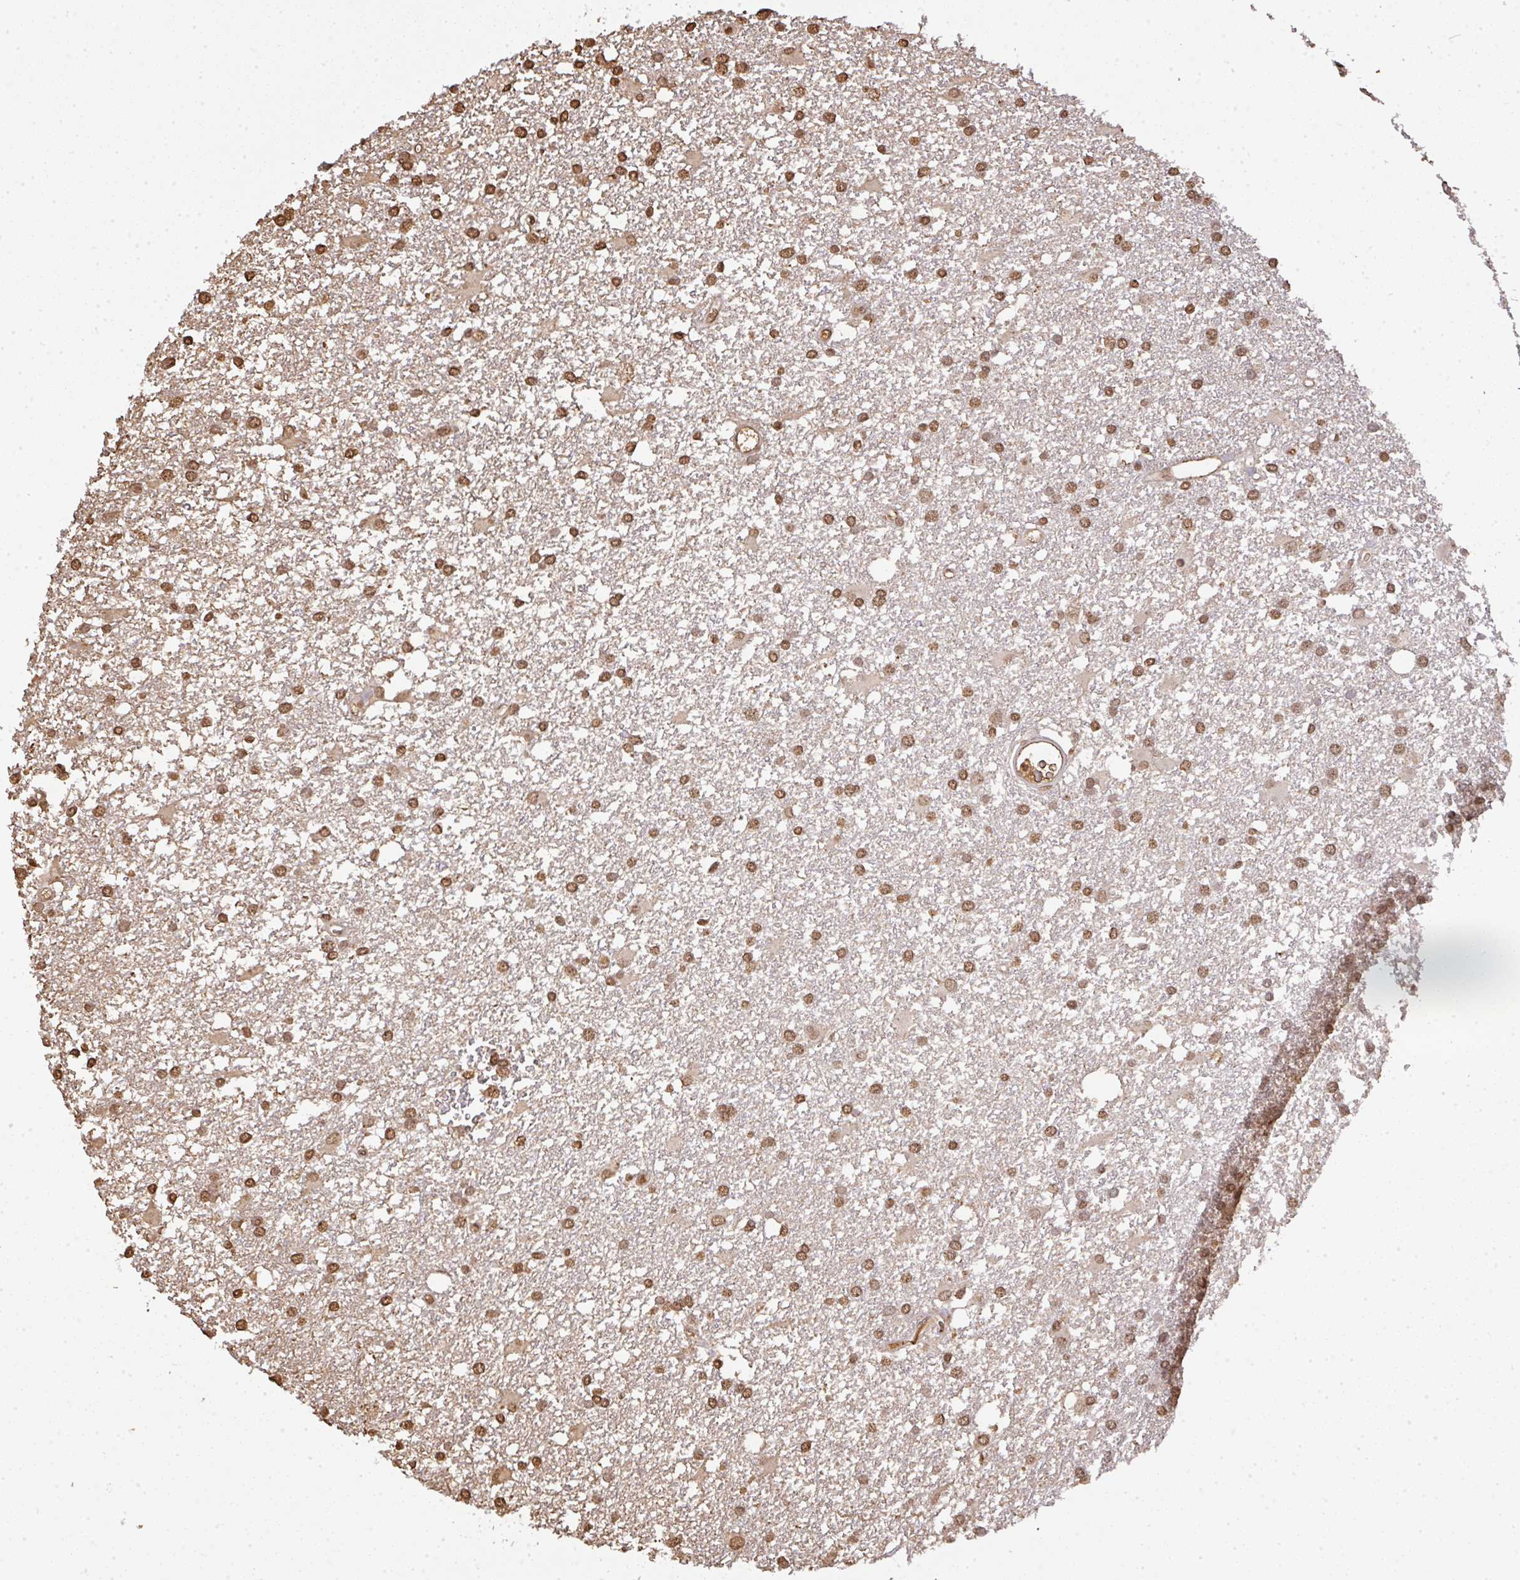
{"staining": {"intensity": "moderate", "quantity": "25%-75%", "location": "nuclear"}, "tissue": "glioma", "cell_type": "Tumor cells", "image_type": "cancer", "snomed": [{"axis": "morphology", "description": "Glioma, malignant, High grade"}, {"axis": "topography", "description": "Brain"}], "caption": "Brown immunohistochemical staining in human malignant high-grade glioma reveals moderate nuclear expression in approximately 25%-75% of tumor cells.", "gene": "SMYD5", "patient": {"sex": "male", "age": 48}}